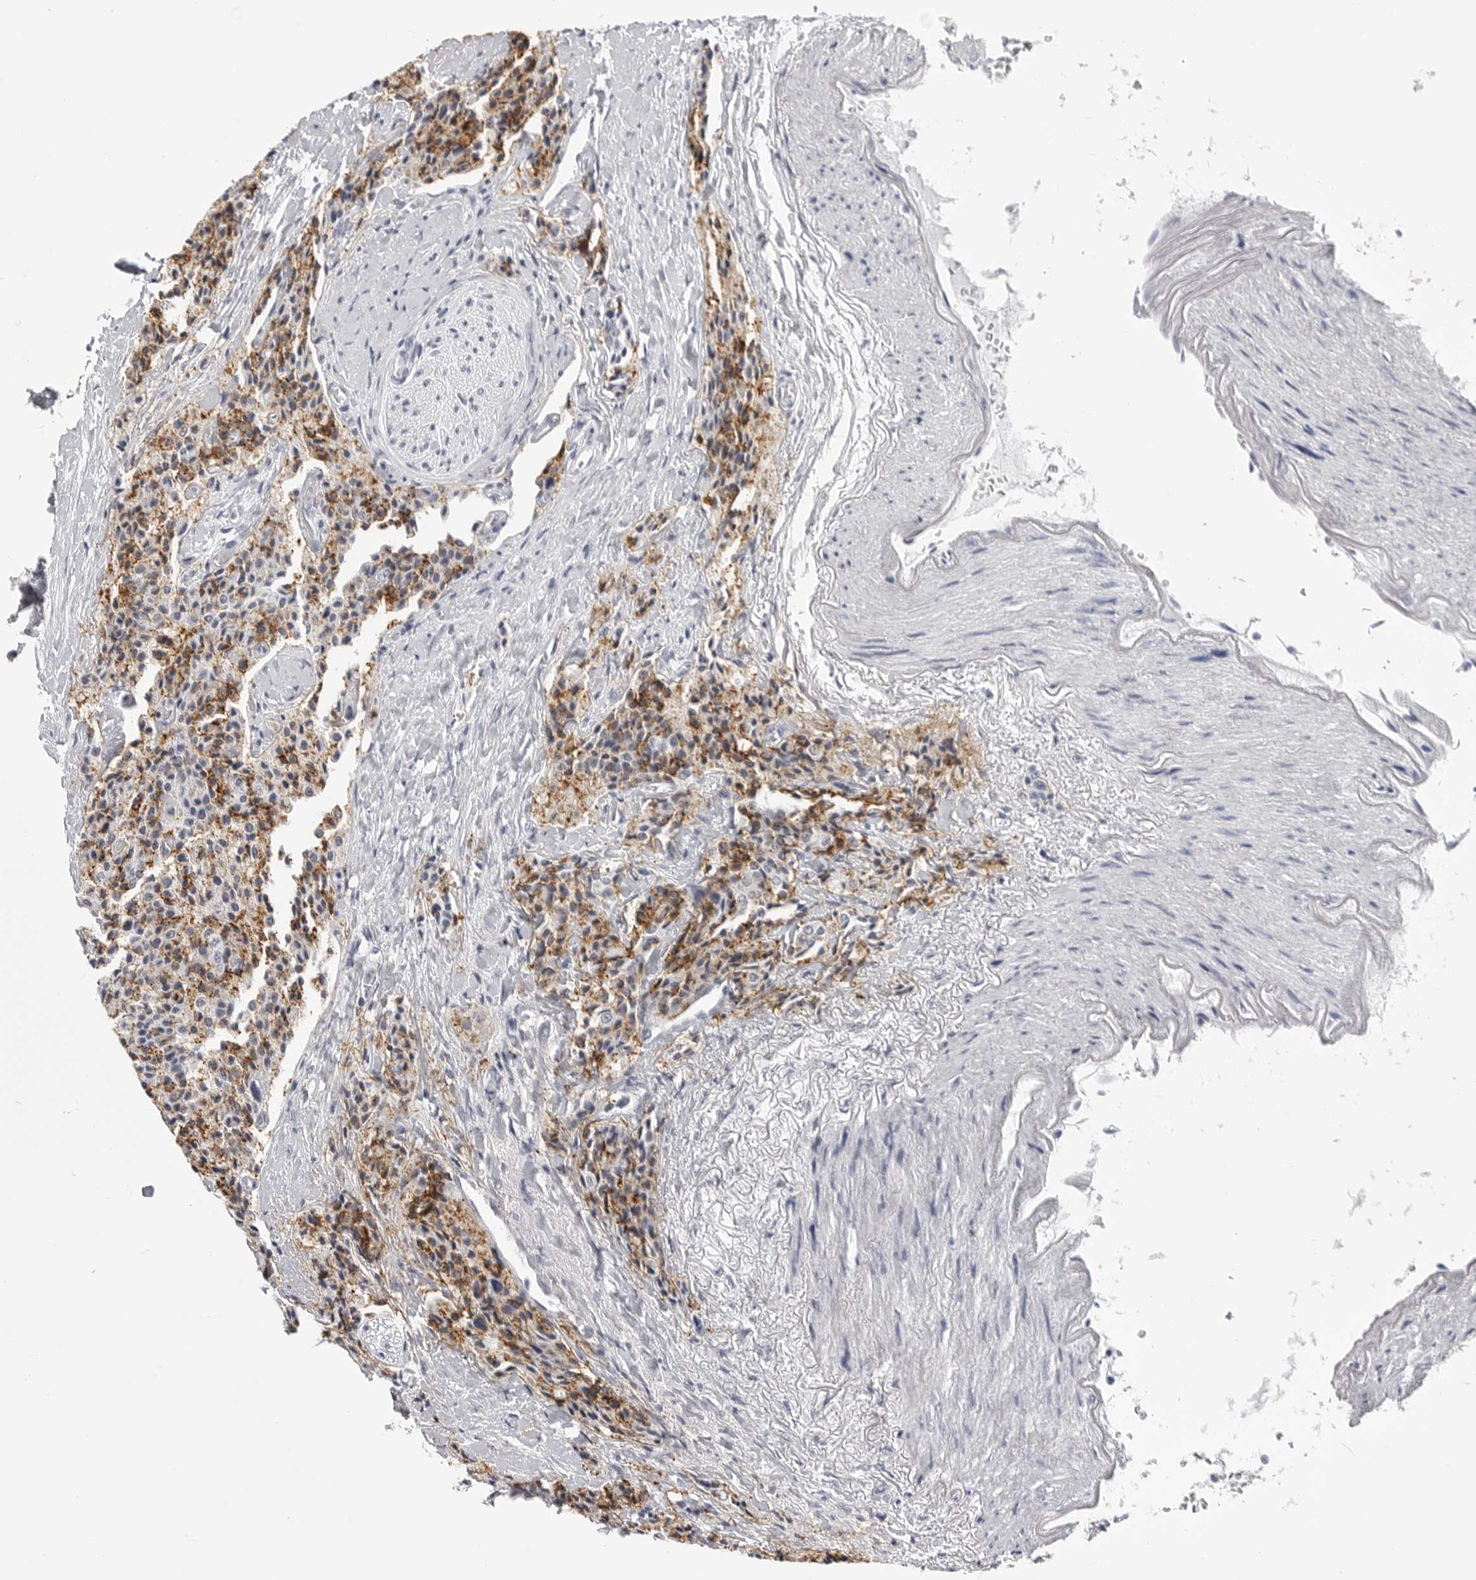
{"staining": {"intensity": "moderate", "quantity": ">75%", "location": "cytoplasmic/membranous"}, "tissue": "carcinoid", "cell_type": "Tumor cells", "image_type": "cancer", "snomed": [{"axis": "morphology", "description": "Carcinoid, malignant, NOS"}, {"axis": "topography", "description": "Colon"}], "caption": "Carcinoid tissue reveals moderate cytoplasmic/membranous staining in approximately >75% of tumor cells, visualized by immunohistochemistry.", "gene": "LGALS4", "patient": {"sex": "female", "age": 61}}